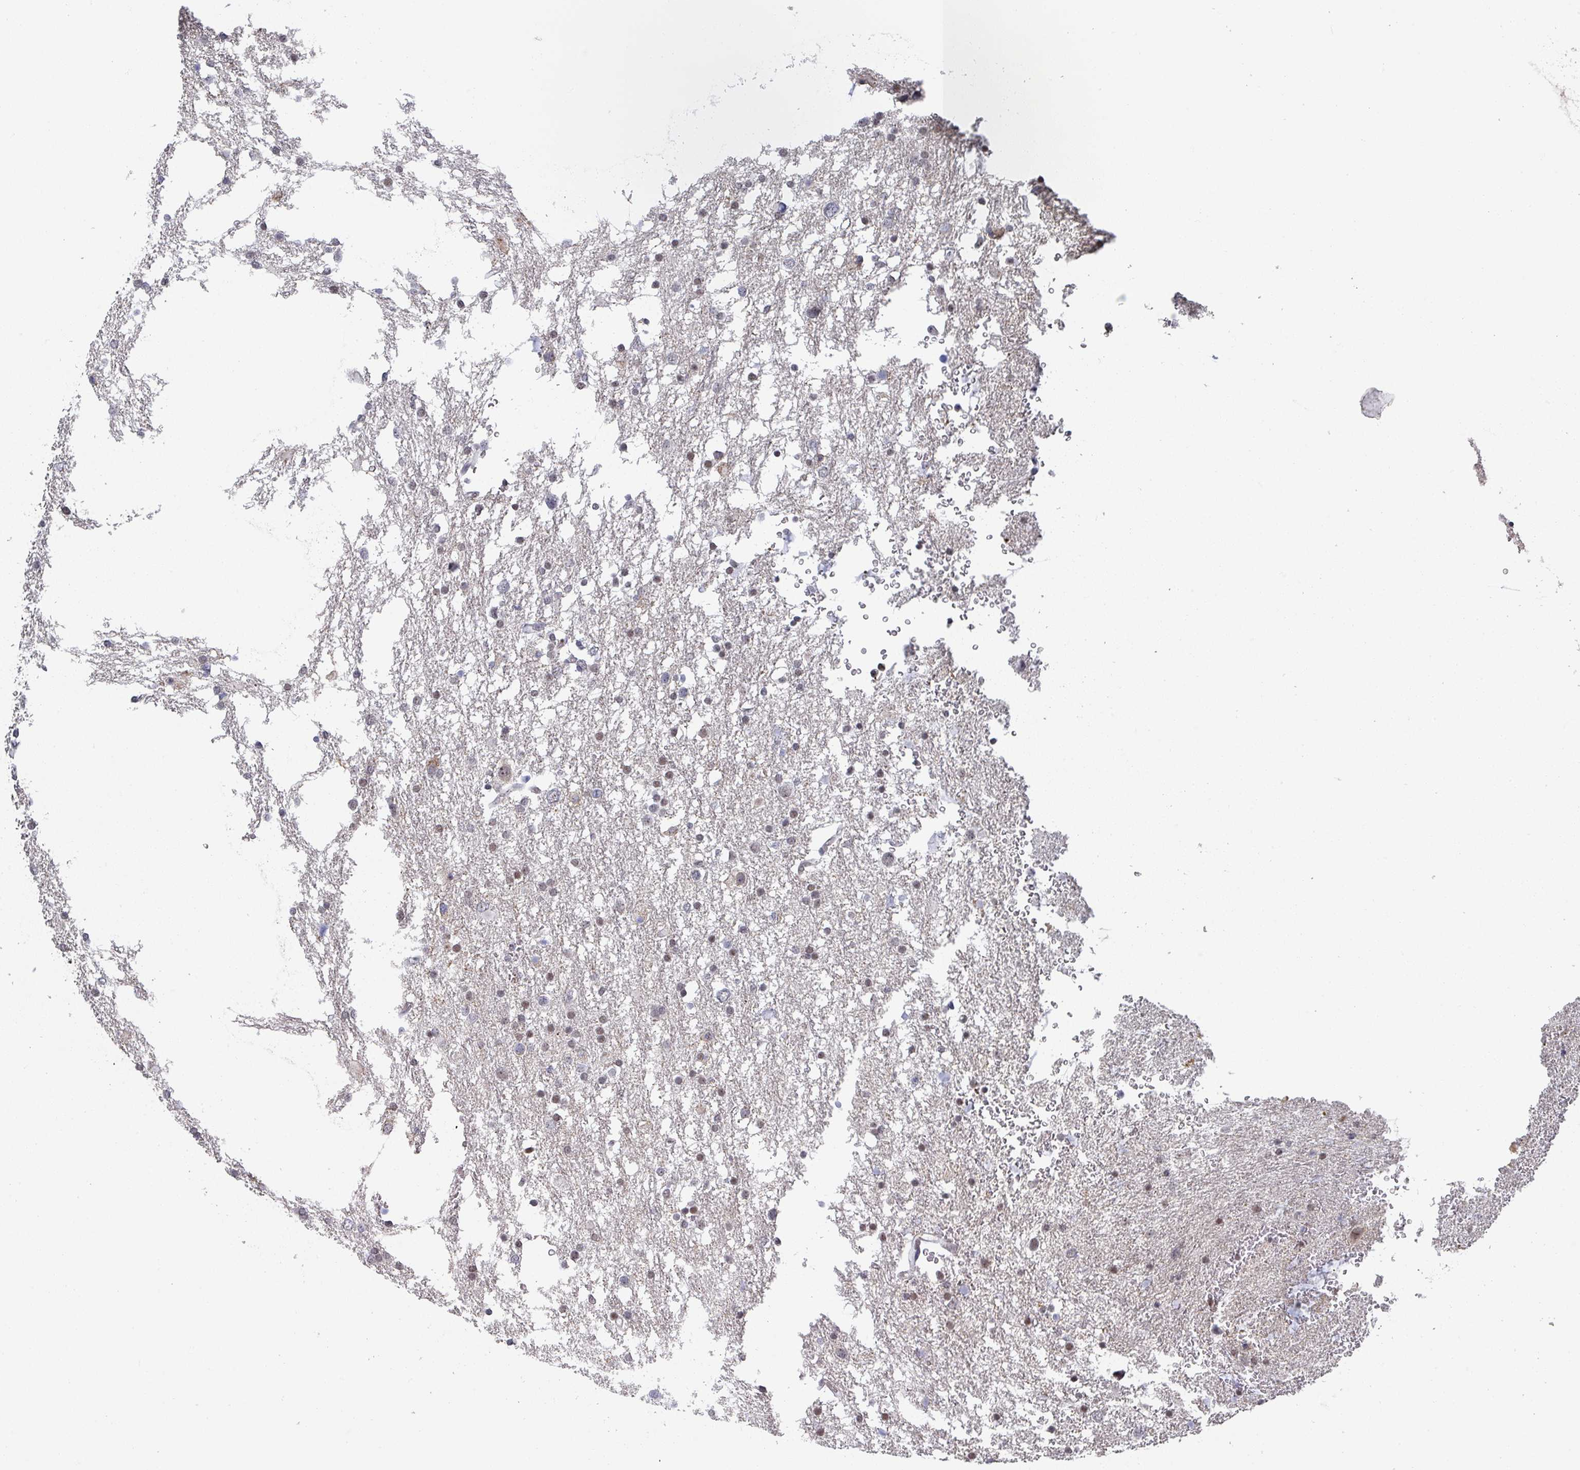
{"staining": {"intensity": "weak", "quantity": "<25%", "location": "nuclear"}, "tissue": "glioma", "cell_type": "Tumor cells", "image_type": "cancer", "snomed": [{"axis": "morphology", "description": "Glioma, malignant, Low grade"}, {"axis": "topography", "description": "Brain"}], "caption": "The immunohistochemistry image has no significant expression in tumor cells of glioma tissue.", "gene": "ZNF654", "patient": {"sex": "female", "age": 32}}